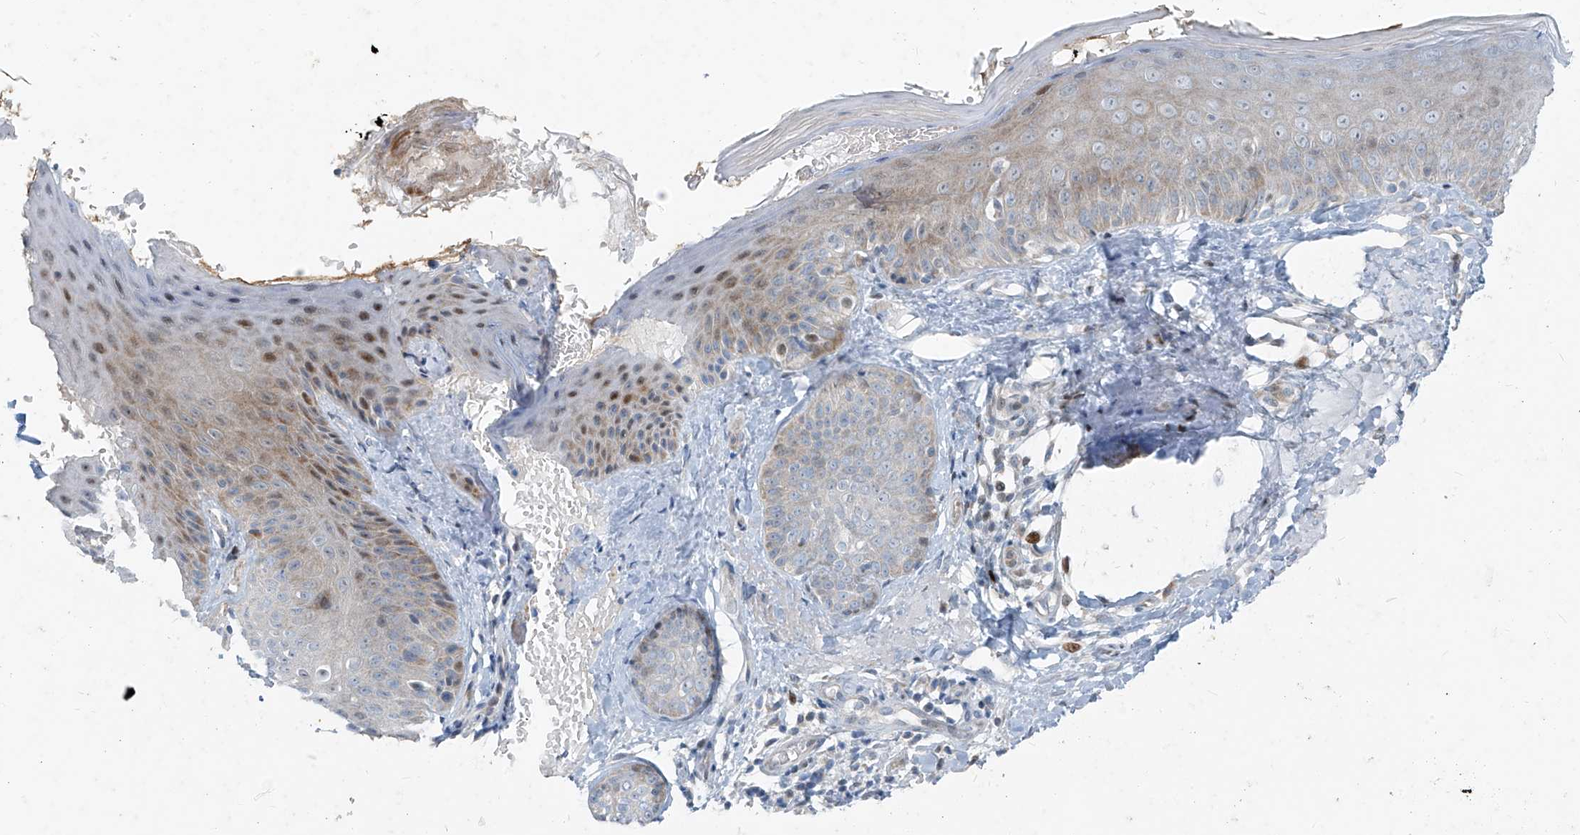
{"staining": {"intensity": "moderate", "quantity": "25%-75%", "location": "cytoplasmic/membranous,nuclear"}, "tissue": "skin", "cell_type": "Fibroblasts", "image_type": "normal", "snomed": [{"axis": "morphology", "description": "Normal tissue, NOS"}, {"axis": "topography", "description": "Skin"}], "caption": "Immunohistochemical staining of normal skin demonstrates medium levels of moderate cytoplasmic/membranous,nuclear positivity in about 25%-75% of fibroblasts.", "gene": "PPCS", "patient": {"sex": "male", "age": 57}}